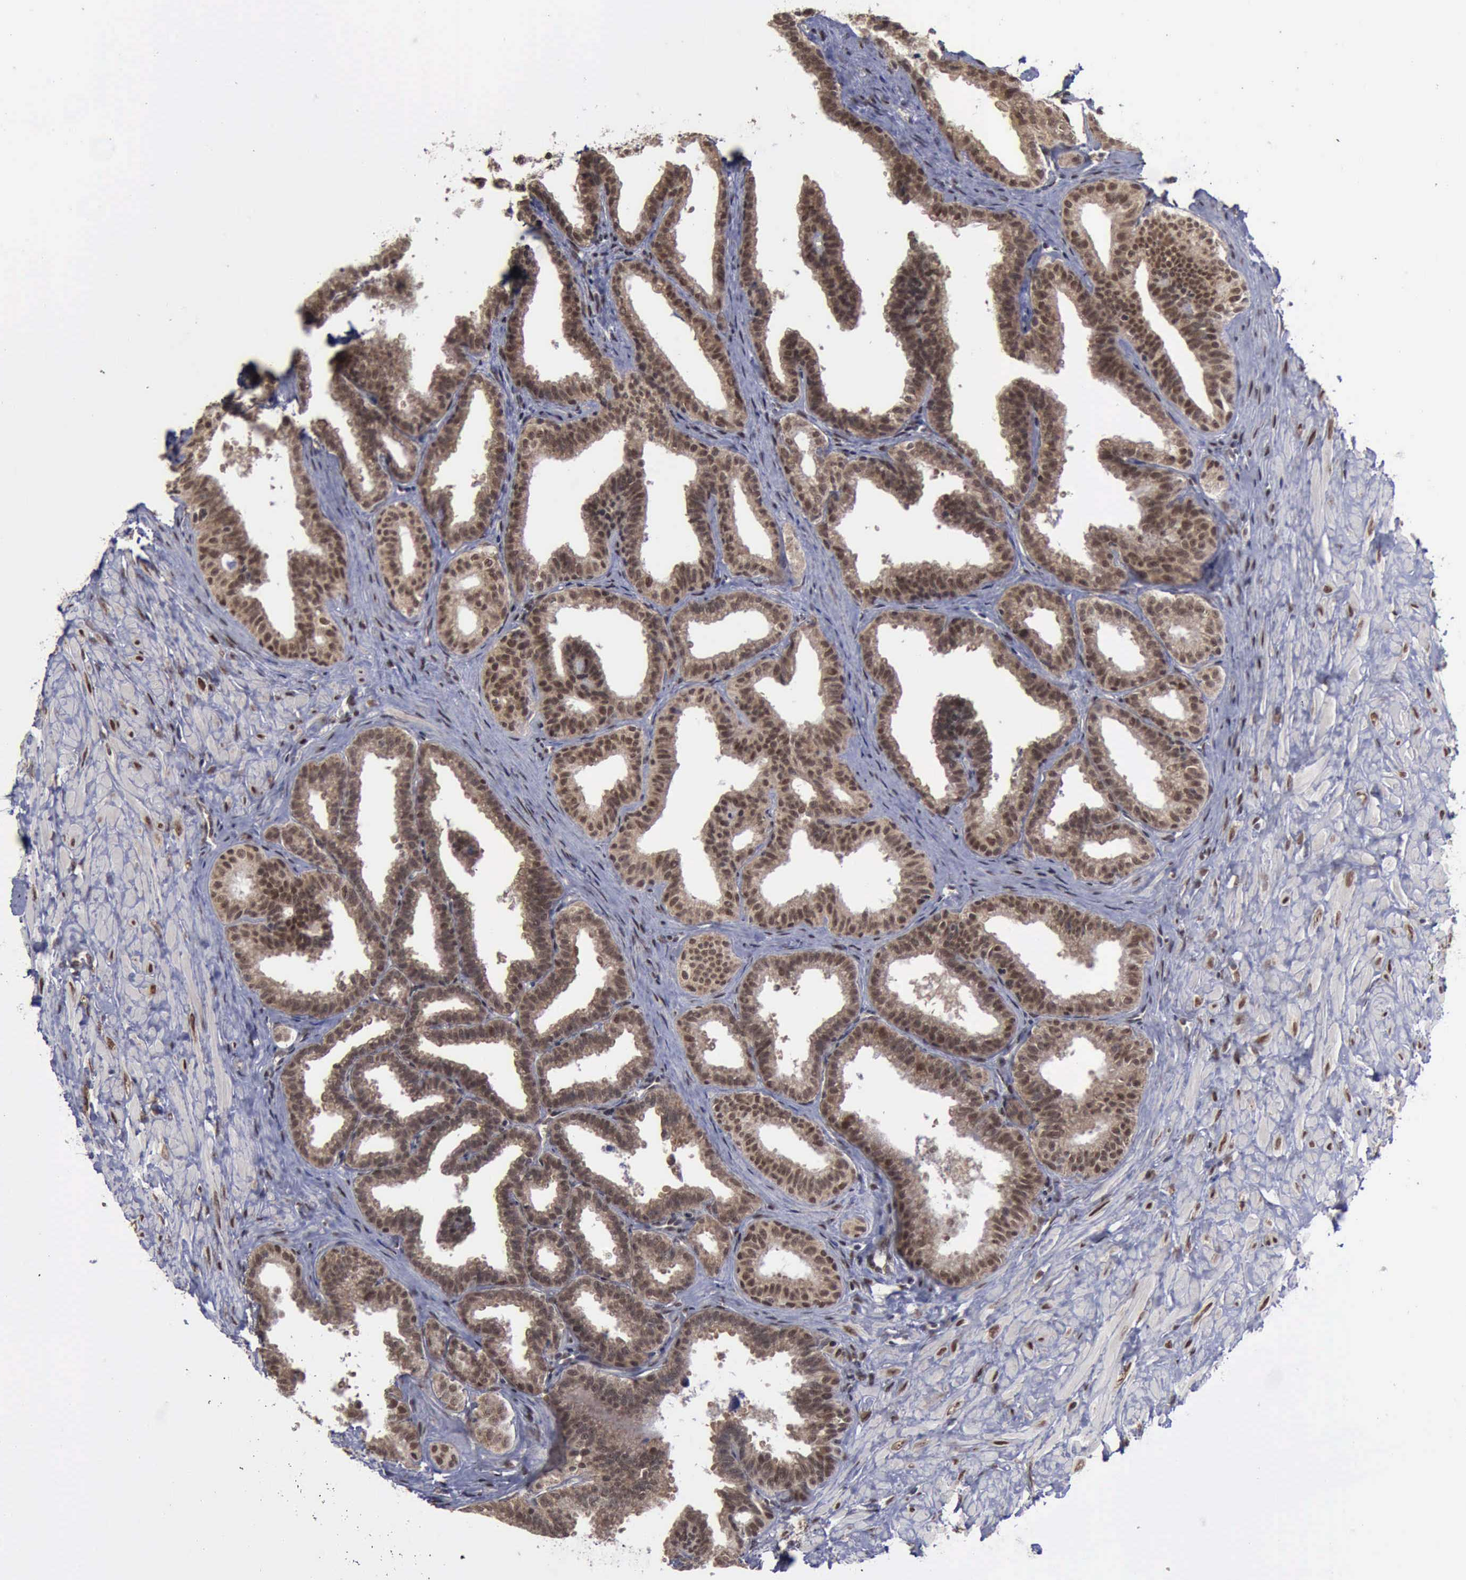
{"staining": {"intensity": "moderate", "quantity": ">75%", "location": "cytoplasmic/membranous,nuclear"}, "tissue": "seminal vesicle", "cell_type": "Glandular cells", "image_type": "normal", "snomed": [{"axis": "morphology", "description": "Normal tissue, NOS"}, {"axis": "topography", "description": "Seminal veicle"}], "caption": "Immunohistochemical staining of benign seminal vesicle reveals >75% levels of moderate cytoplasmic/membranous,nuclear protein expression in about >75% of glandular cells. Ihc stains the protein in brown and the nuclei are stained blue.", "gene": "RTCB", "patient": {"sex": "male", "age": 26}}